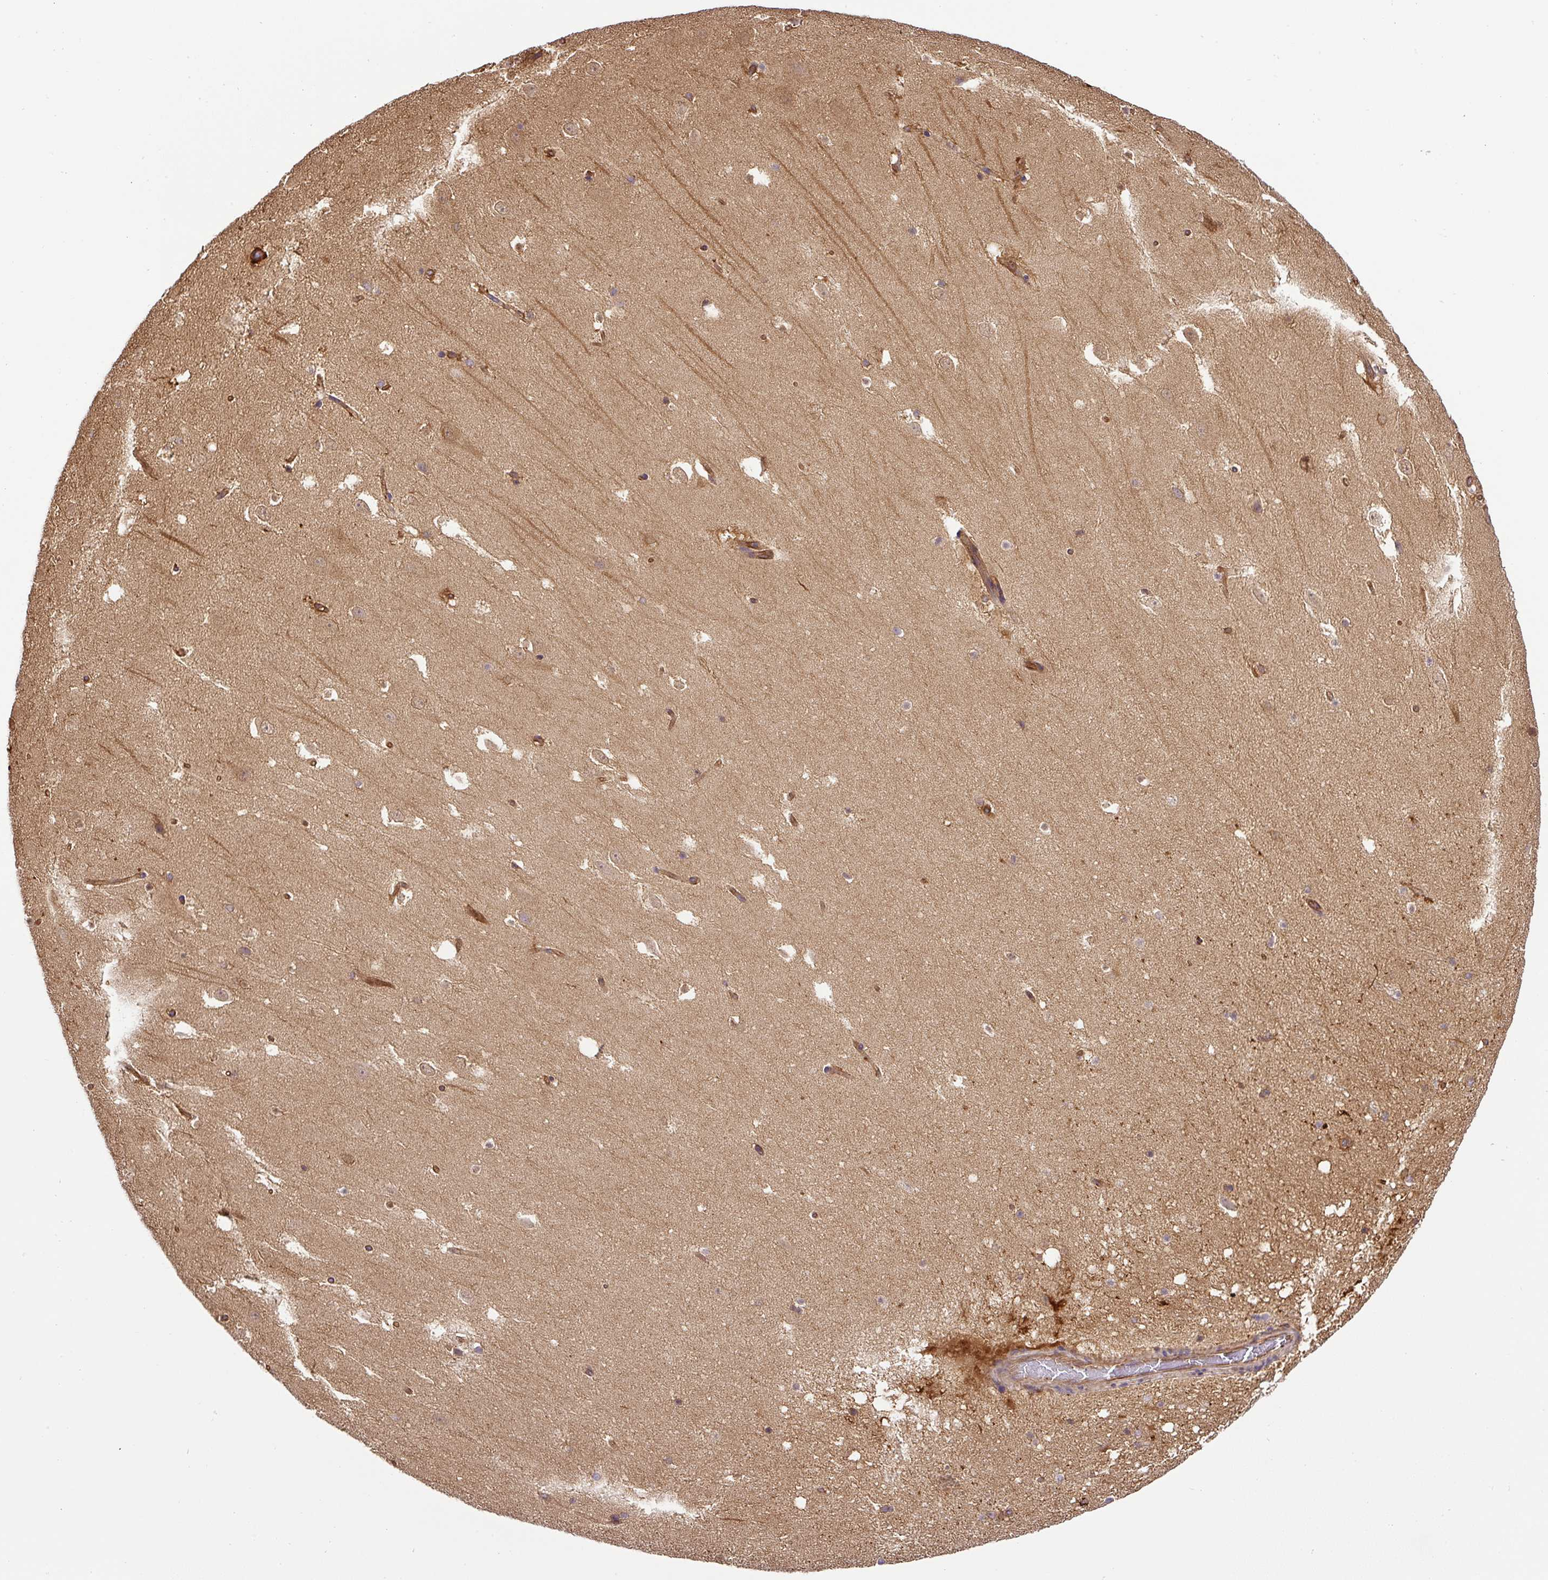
{"staining": {"intensity": "negative", "quantity": "none", "location": "none"}, "tissue": "hippocampus", "cell_type": "Glial cells", "image_type": "normal", "snomed": [{"axis": "morphology", "description": "Normal tissue, NOS"}, {"axis": "topography", "description": "Hippocampus"}], "caption": "A photomicrograph of hippocampus stained for a protein demonstrates no brown staining in glial cells. (IHC, brightfield microscopy, high magnification).", "gene": "DCTN1", "patient": {"sex": "male", "age": 37}}